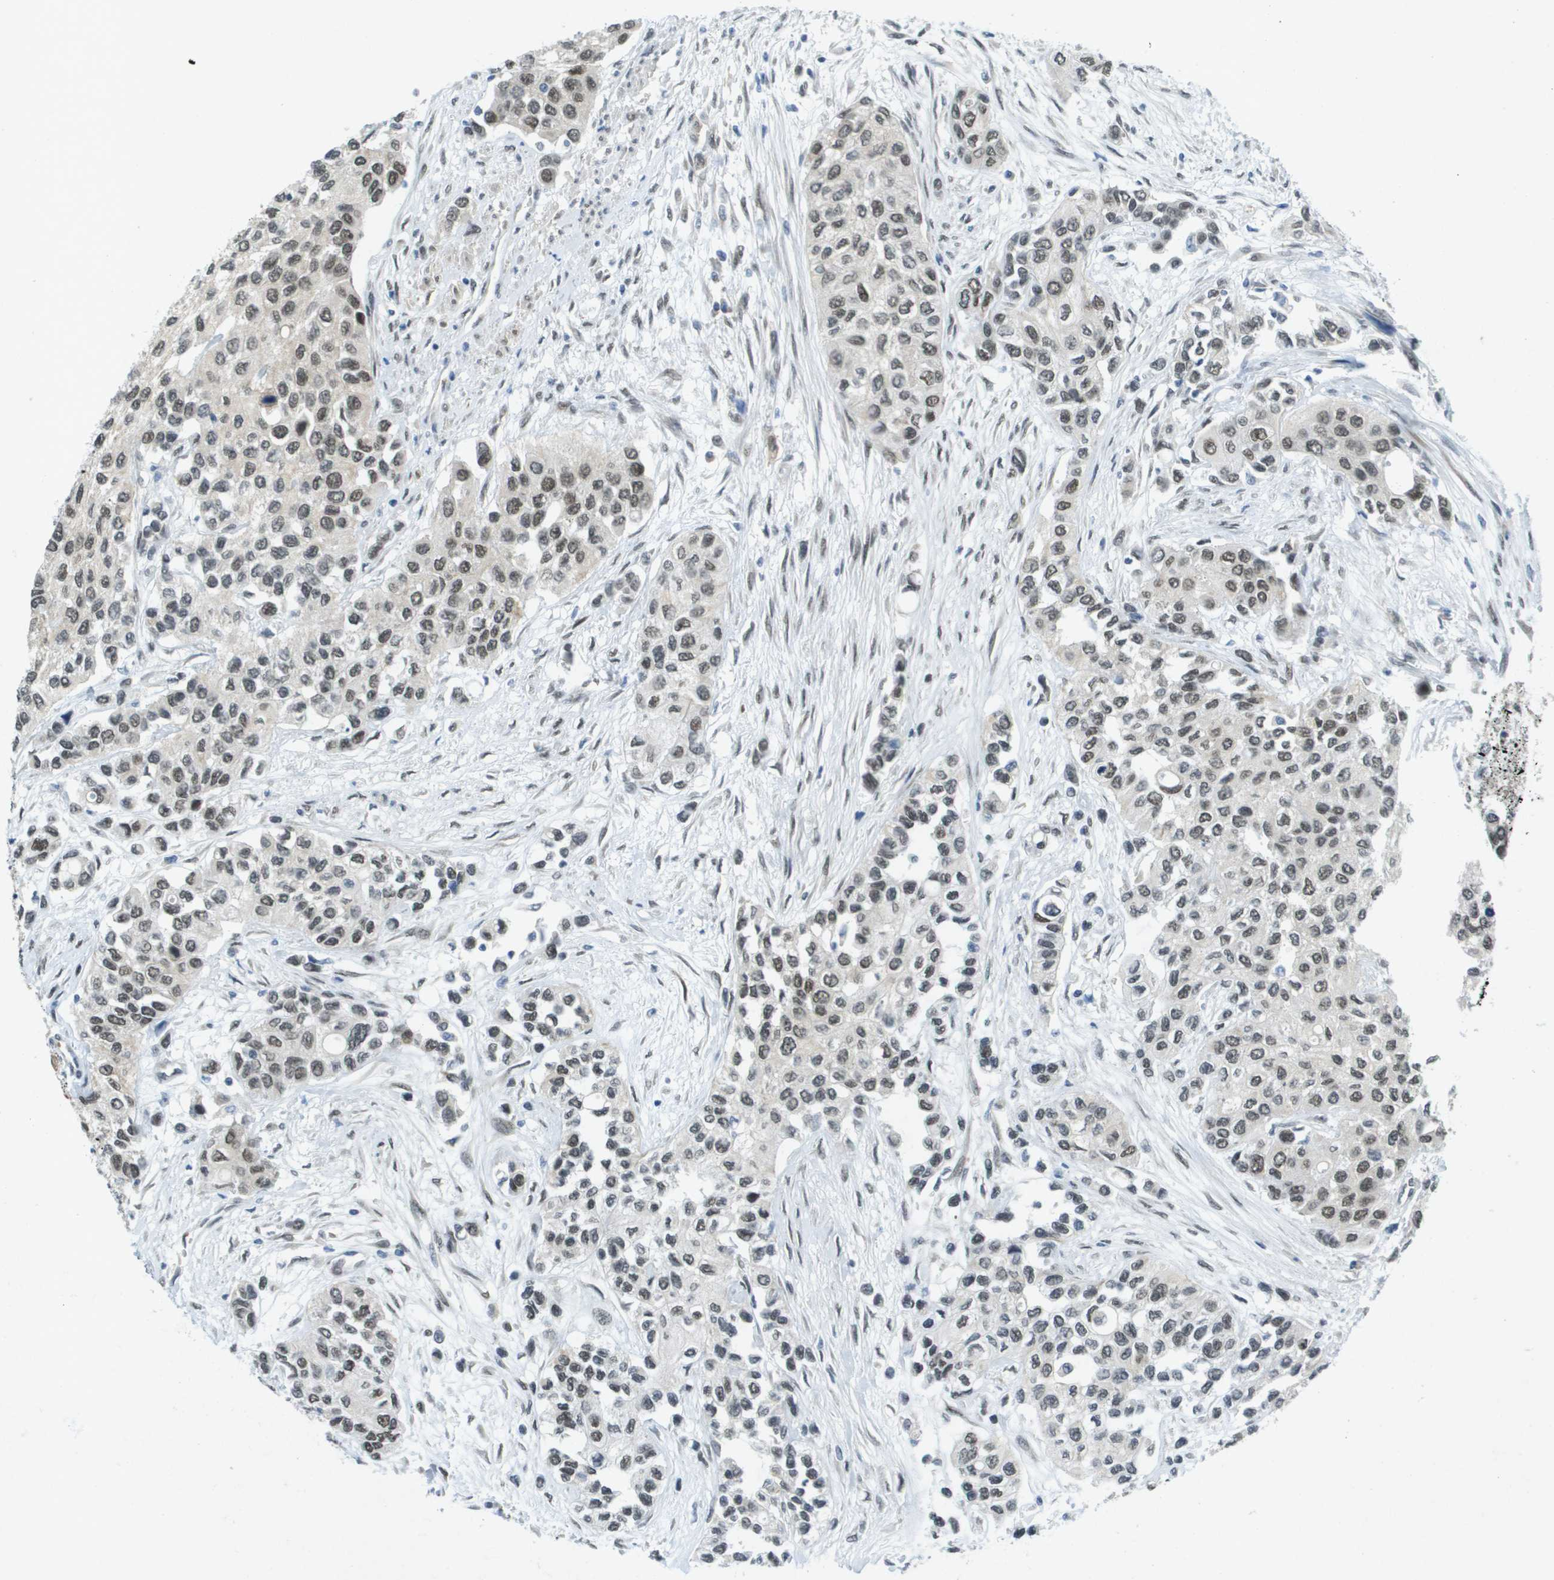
{"staining": {"intensity": "moderate", "quantity": ">75%", "location": "nuclear"}, "tissue": "urothelial cancer", "cell_type": "Tumor cells", "image_type": "cancer", "snomed": [{"axis": "morphology", "description": "Urothelial carcinoma, High grade"}, {"axis": "topography", "description": "Urinary bladder"}], "caption": "IHC of urothelial carcinoma (high-grade) displays medium levels of moderate nuclear positivity in about >75% of tumor cells.", "gene": "ARID1B", "patient": {"sex": "female", "age": 56}}